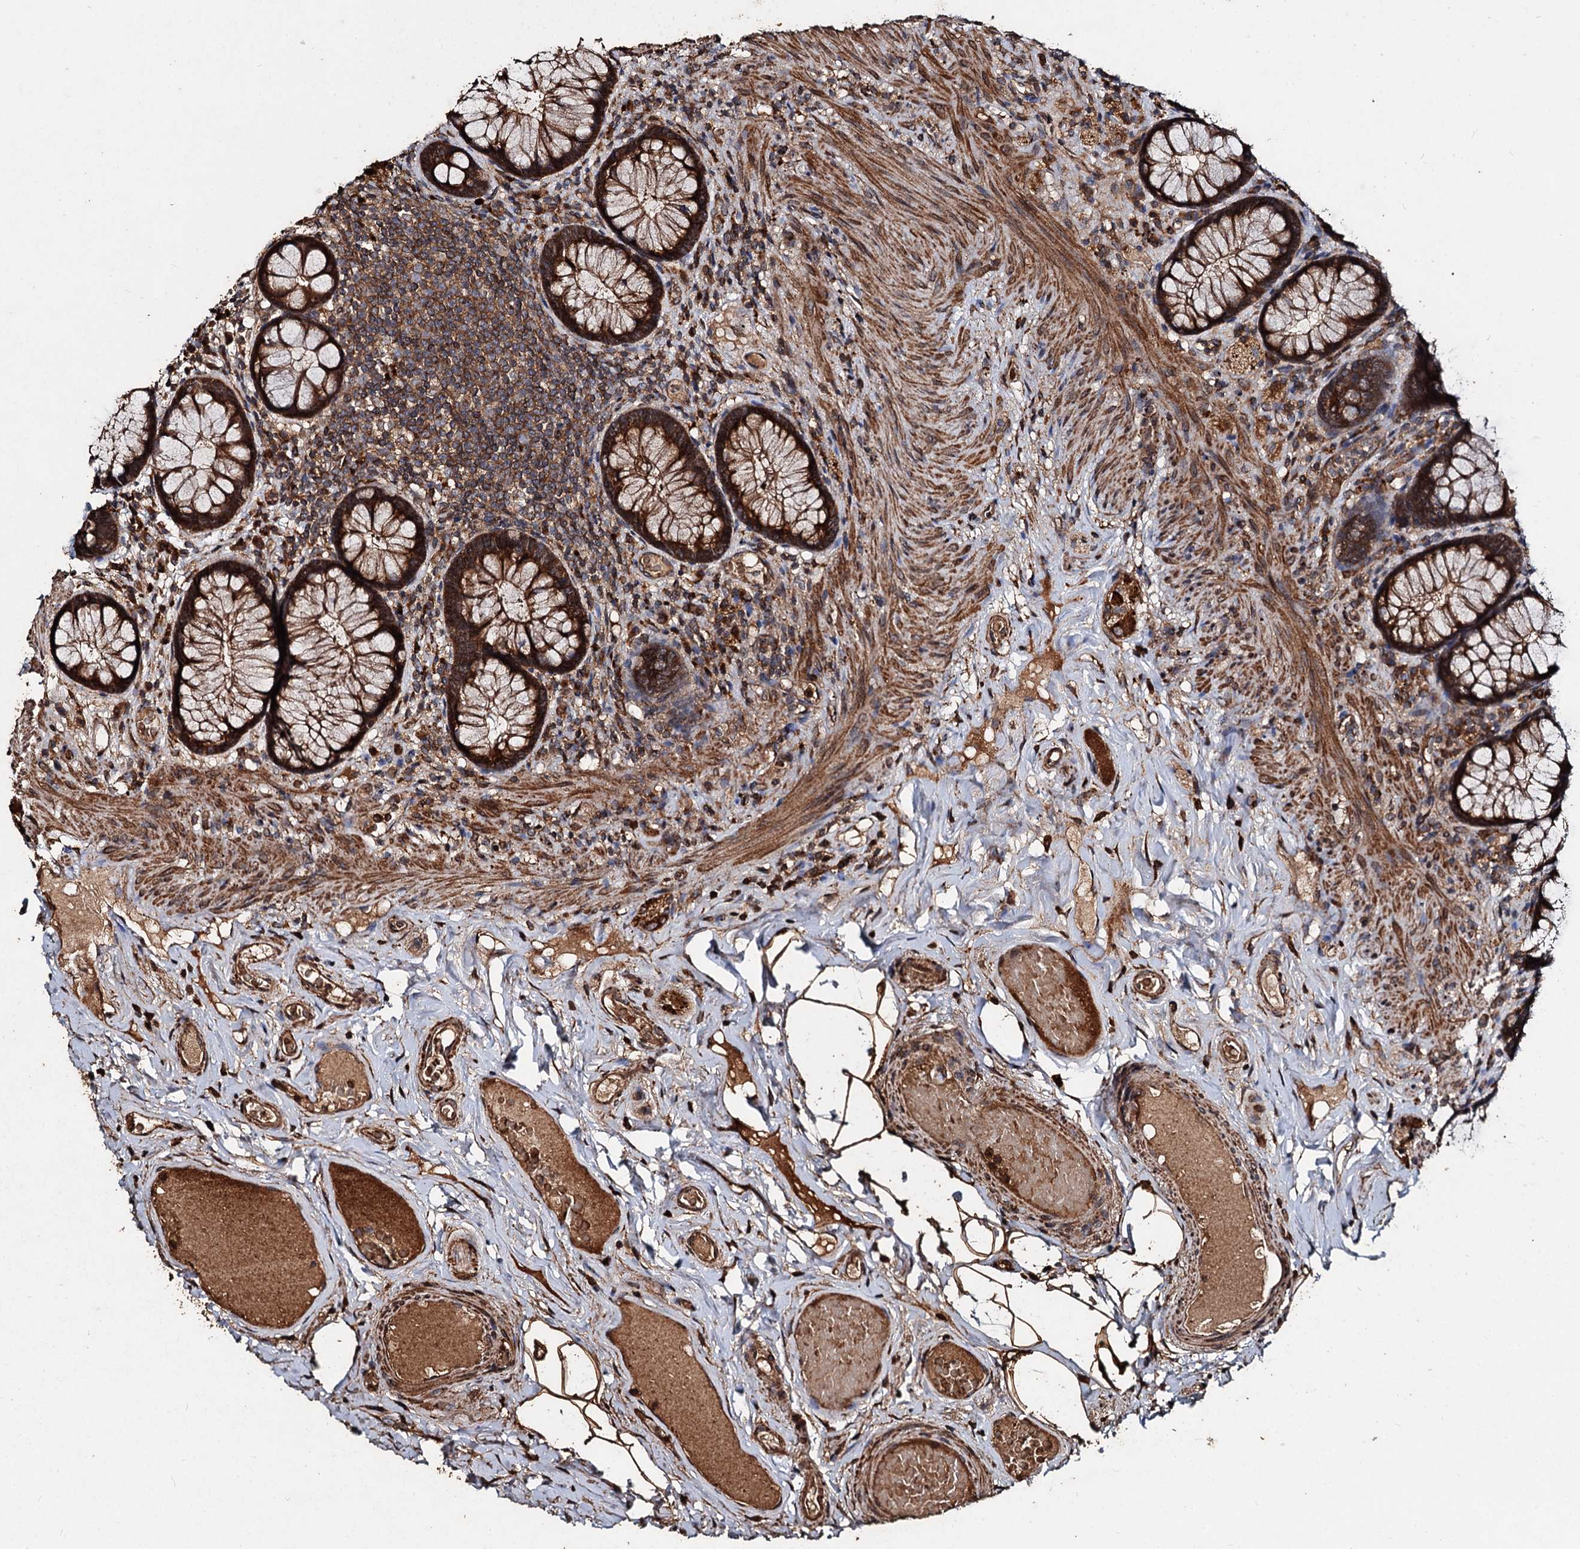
{"staining": {"intensity": "strong", "quantity": ">75%", "location": "cytoplasmic/membranous"}, "tissue": "rectum", "cell_type": "Glandular cells", "image_type": "normal", "snomed": [{"axis": "morphology", "description": "Normal tissue, NOS"}, {"axis": "topography", "description": "Rectum"}], "caption": "IHC of unremarkable rectum exhibits high levels of strong cytoplasmic/membranous positivity in approximately >75% of glandular cells. (DAB (3,3'-diaminobenzidine) IHC with brightfield microscopy, high magnification).", "gene": "NOTCH2NLA", "patient": {"sex": "male", "age": 83}}